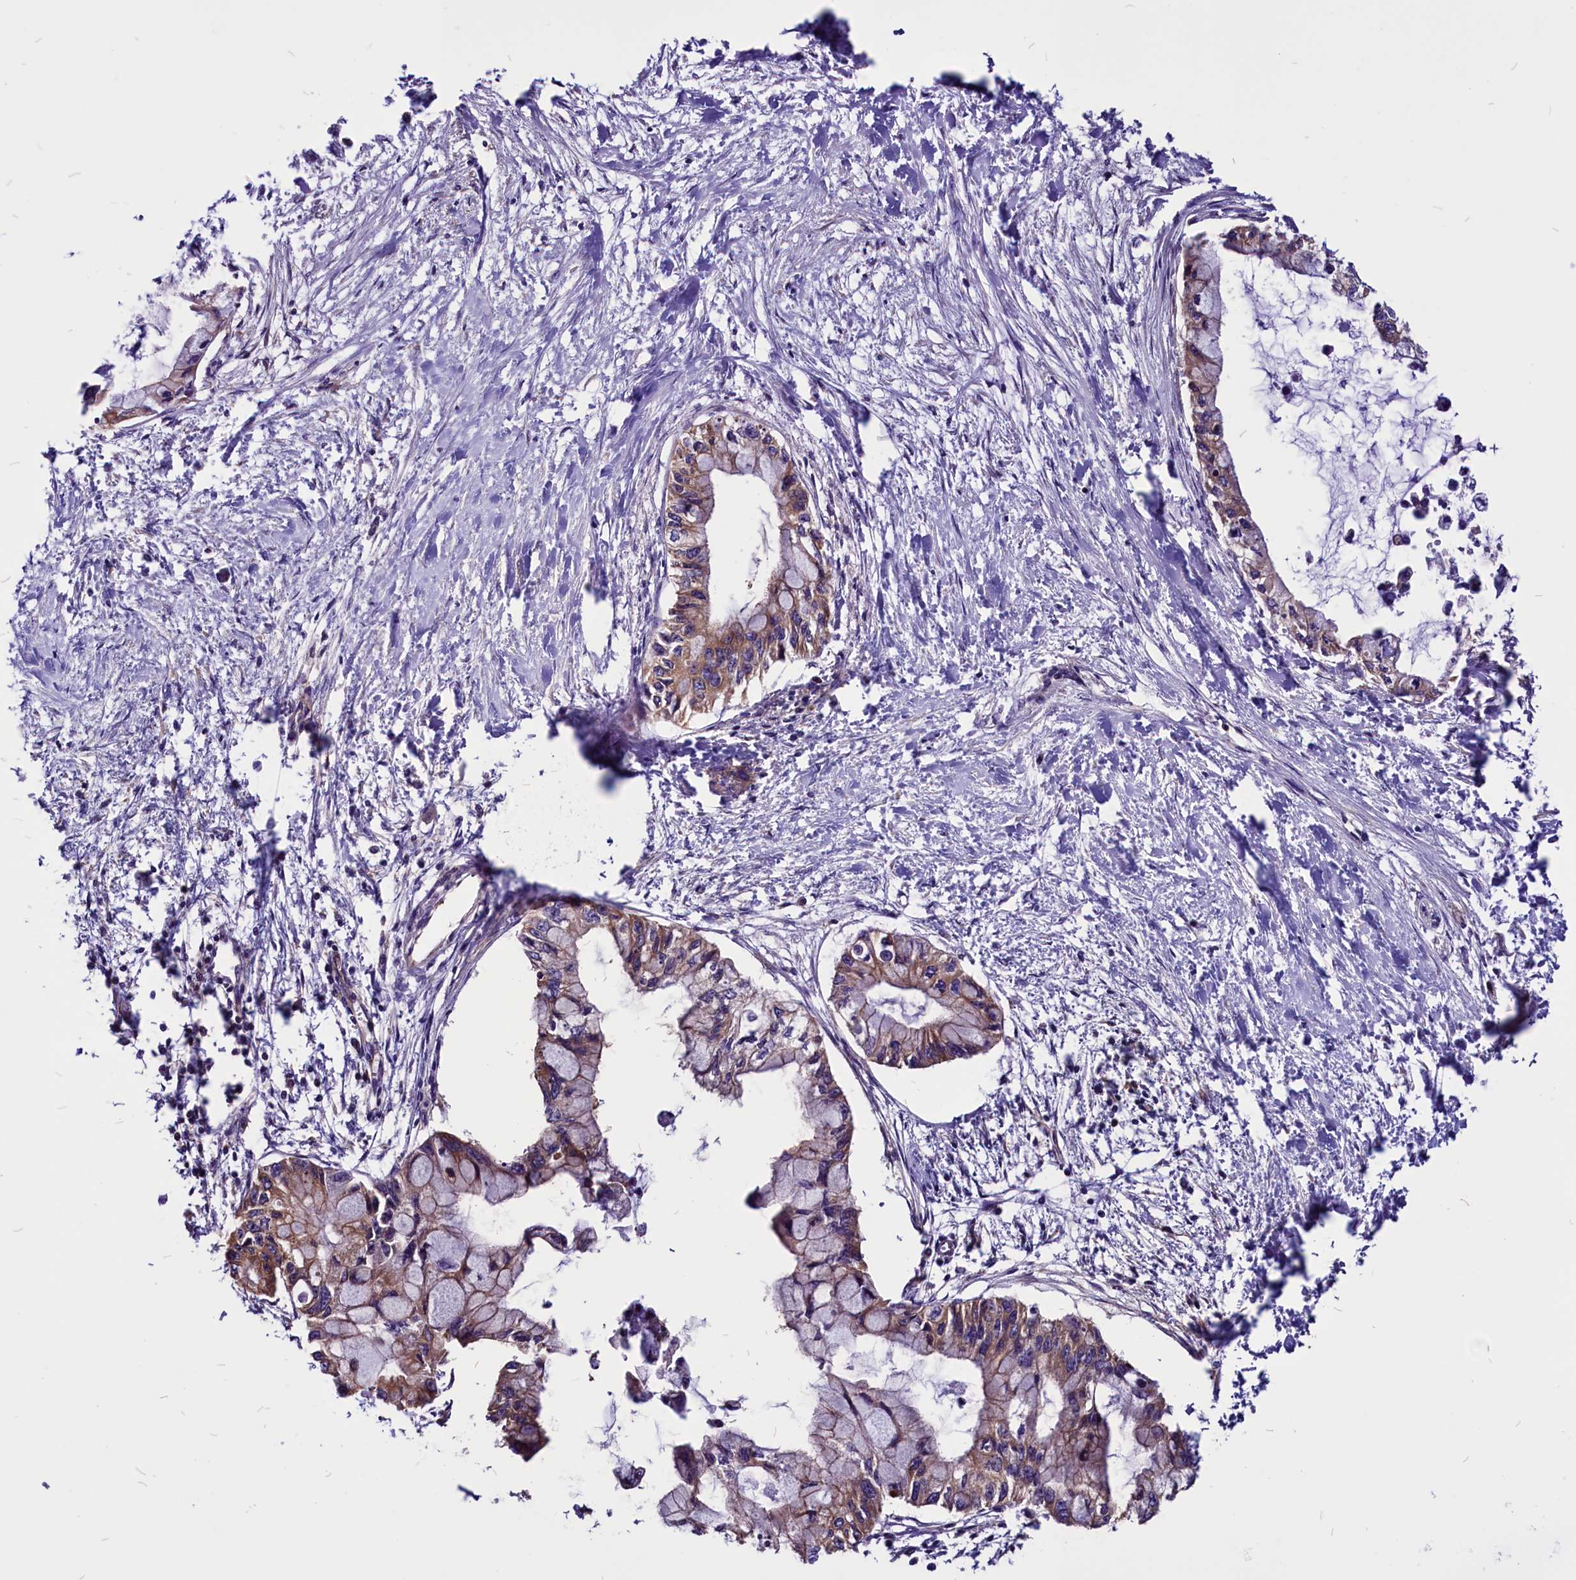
{"staining": {"intensity": "moderate", "quantity": "25%-75%", "location": "cytoplasmic/membranous"}, "tissue": "pancreatic cancer", "cell_type": "Tumor cells", "image_type": "cancer", "snomed": [{"axis": "morphology", "description": "Adenocarcinoma, NOS"}, {"axis": "topography", "description": "Pancreas"}], "caption": "Protein analysis of adenocarcinoma (pancreatic) tissue shows moderate cytoplasmic/membranous staining in approximately 25%-75% of tumor cells. (DAB IHC, brown staining for protein, blue staining for nuclei).", "gene": "EIF3G", "patient": {"sex": "male", "age": 48}}